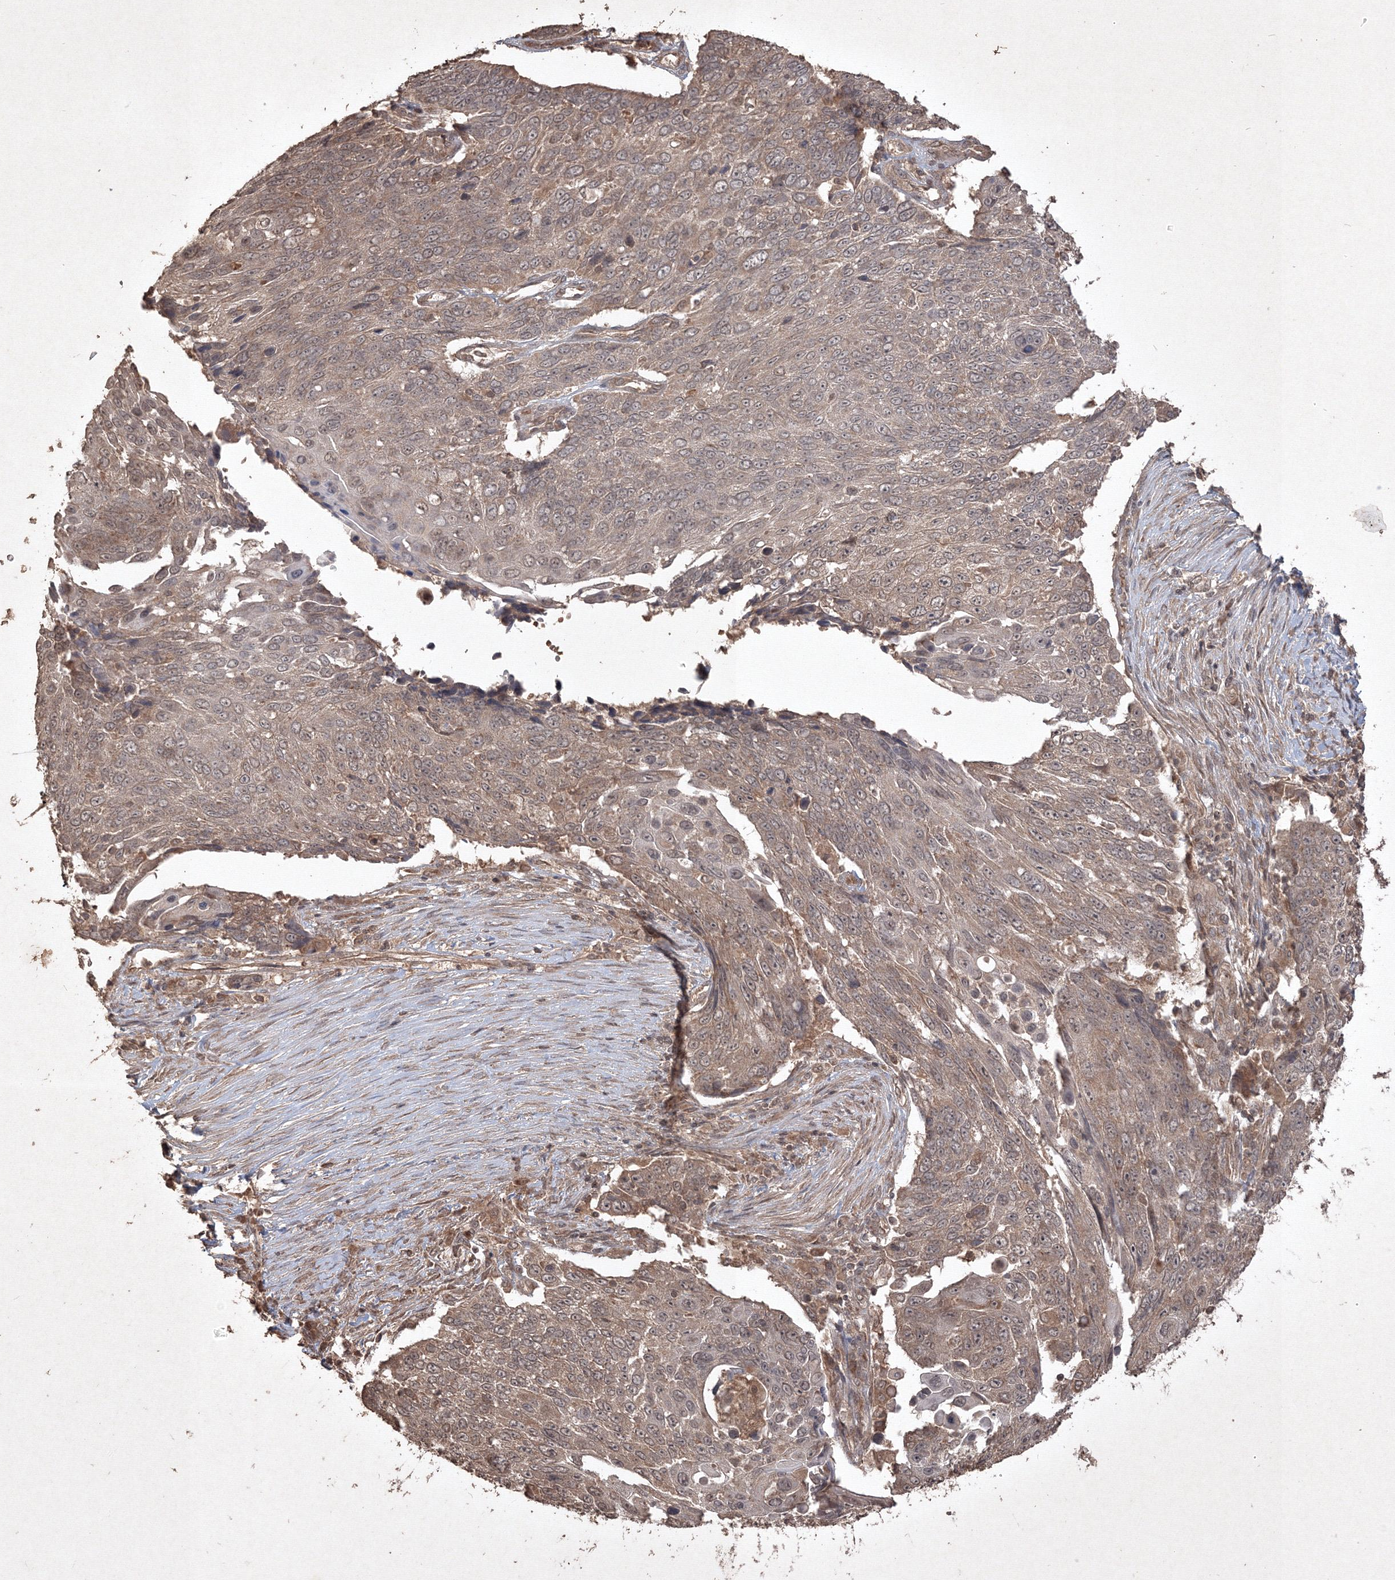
{"staining": {"intensity": "weak", "quantity": "25%-75%", "location": "cytoplasmic/membranous"}, "tissue": "lung cancer", "cell_type": "Tumor cells", "image_type": "cancer", "snomed": [{"axis": "morphology", "description": "Squamous cell carcinoma, NOS"}, {"axis": "topography", "description": "Lung"}], "caption": "Weak cytoplasmic/membranous positivity is present in approximately 25%-75% of tumor cells in squamous cell carcinoma (lung). The protein of interest is shown in brown color, while the nuclei are stained blue.", "gene": "PELI3", "patient": {"sex": "male", "age": 66}}